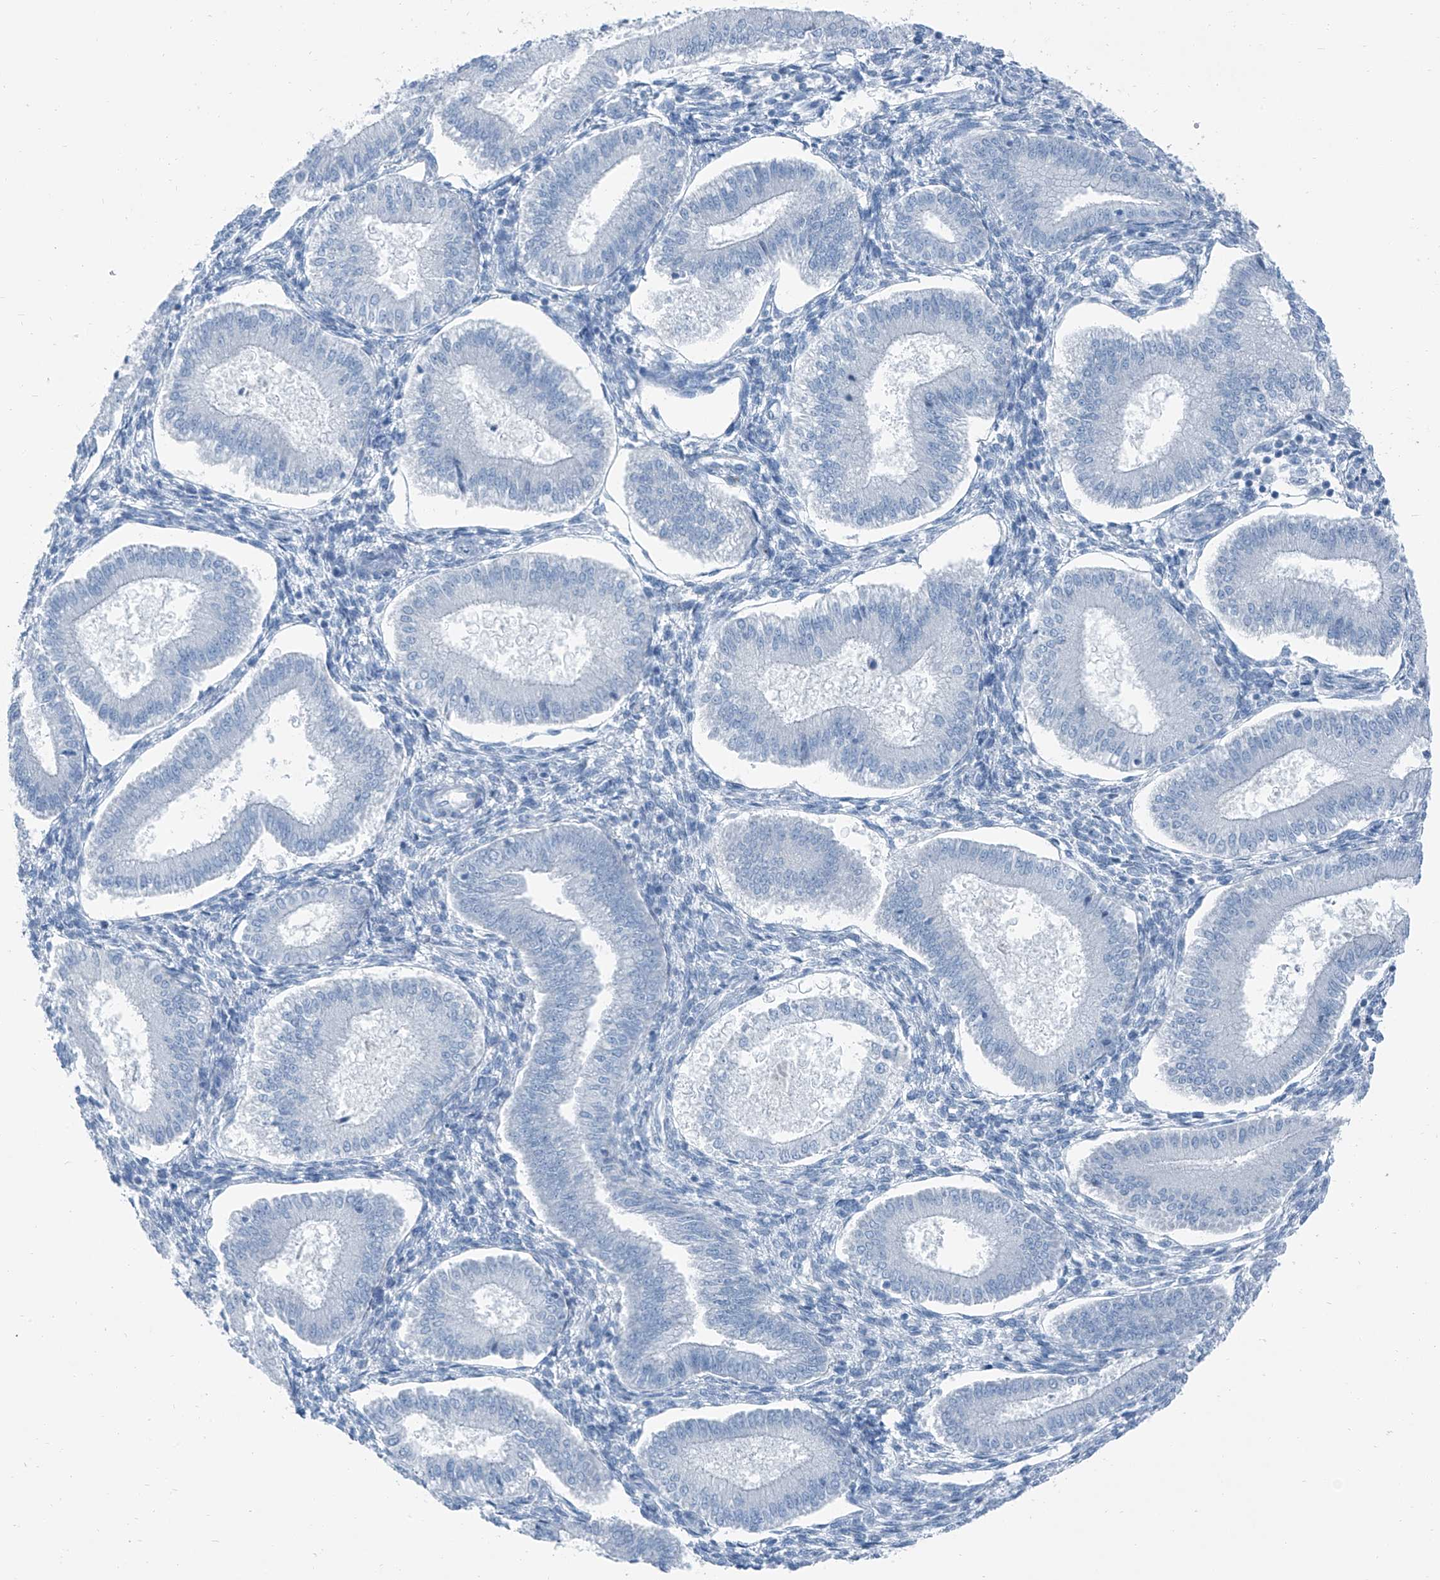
{"staining": {"intensity": "negative", "quantity": "none", "location": "none"}, "tissue": "endometrium", "cell_type": "Cells in endometrial stroma", "image_type": "normal", "snomed": [{"axis": "morphology", "description": "Normal tissue, NOS"}, {"axis": "topography", "description": "Endometrium"}], "caption": "An immunohistochemistry micrograph of unremarkable endometrium is shown. There is no staining in cells in endometrial stroma of endometrium.", "gene": "RGN", "patient": {"sex": "female", "age": 39}}